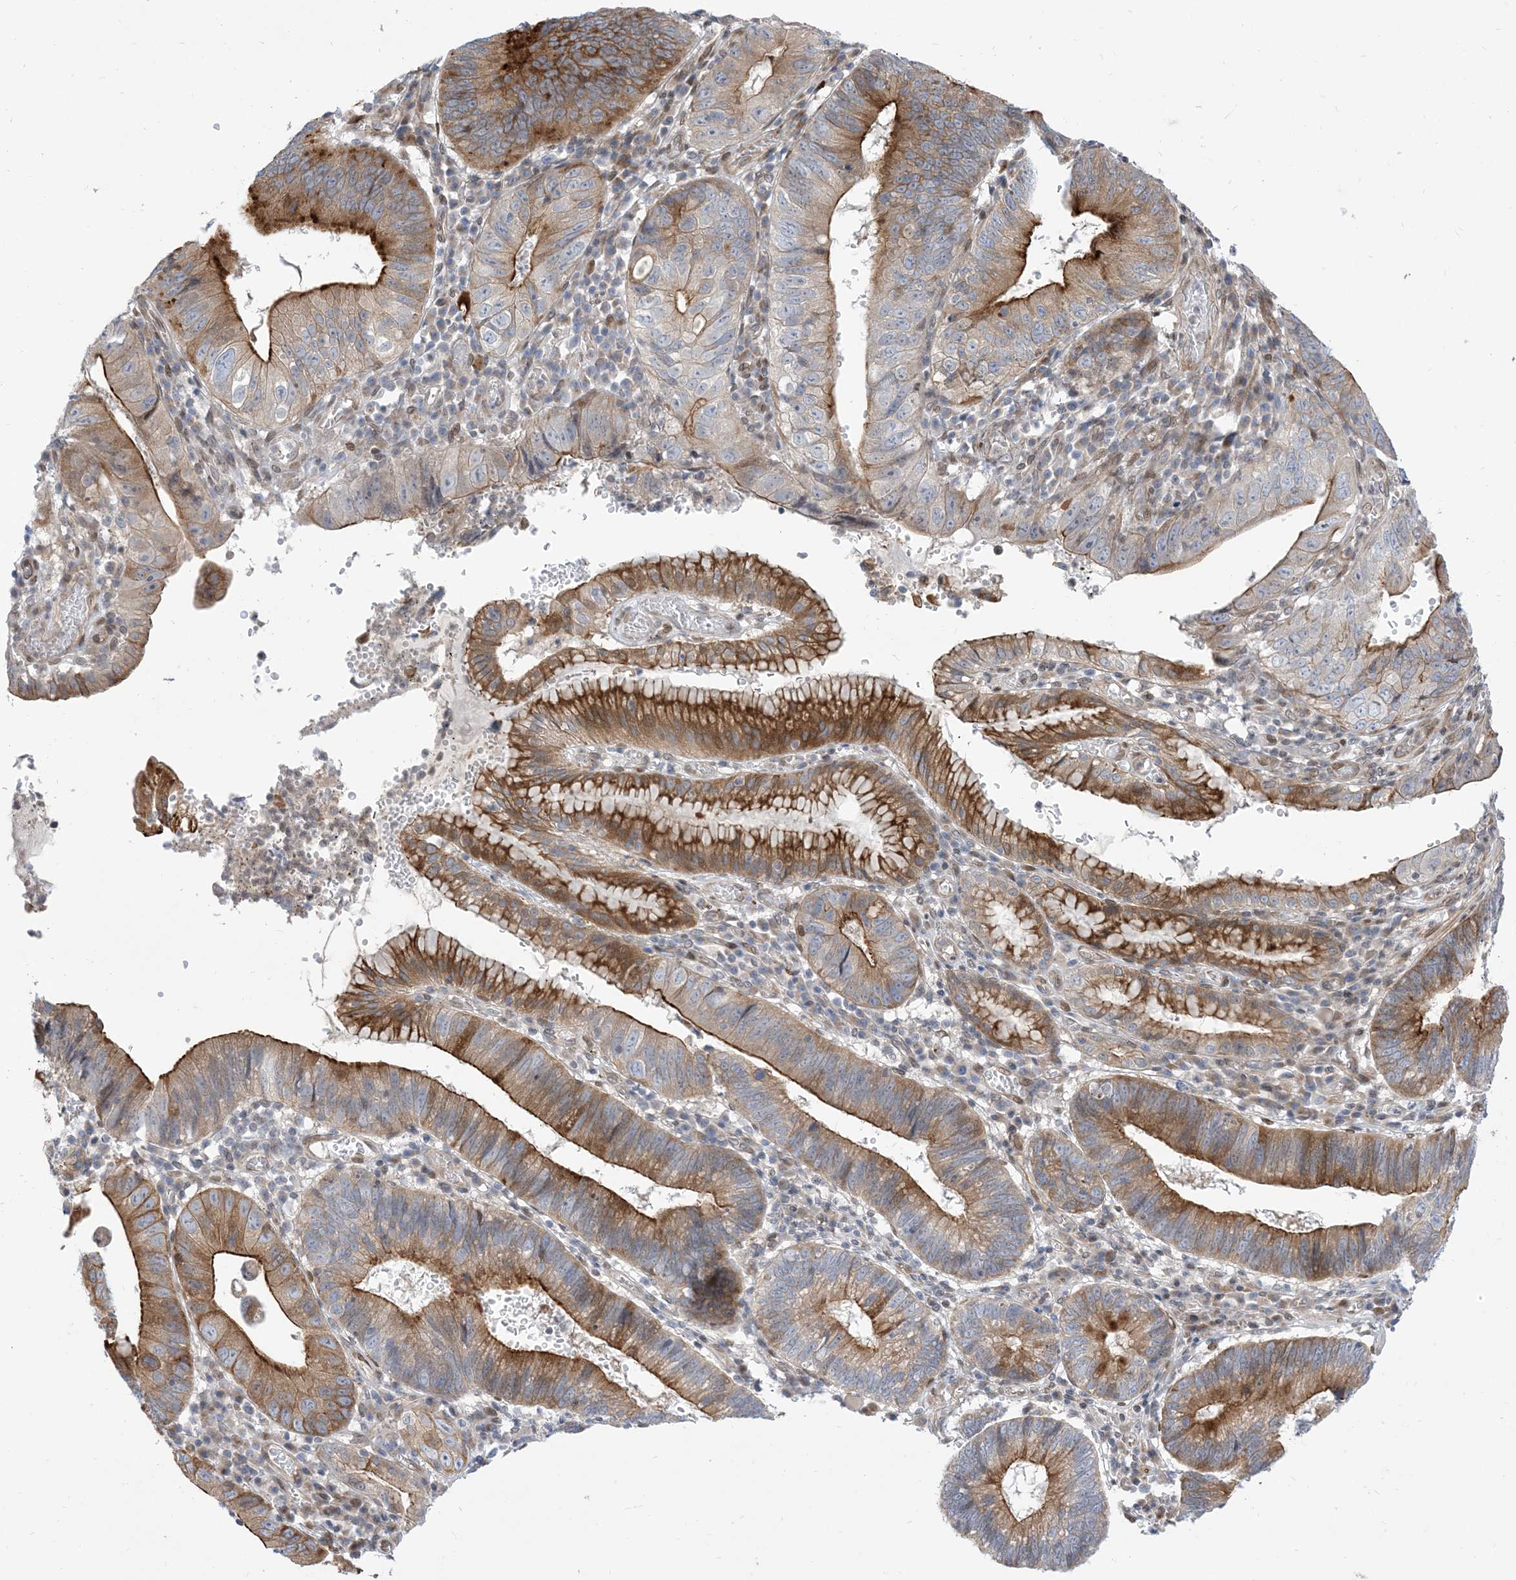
{"staining": {"intensity": "strong", "quantity": ">75%", "location": "cytoplasmic/membranous"}, "tissue": "stomach cancer", "cell_type": "Tumor cells", "image_type": "cancer", "snomed": [{"axis": "morphology", "description": "Adenocarcinoma, NOS"}, {"axis": "topography", "description": "Stomach"}], "caption": "The image exhibits immunohistochemical staining of stomach adenocarcinoma. There is strong cytoplasmic/membranous staining is seen in approximately >75% of tumor cells. (IHC, brightfield microscopy, high magnification).", "gene": "TYSND1", "patient": {"sex": "male", "age": 59}}